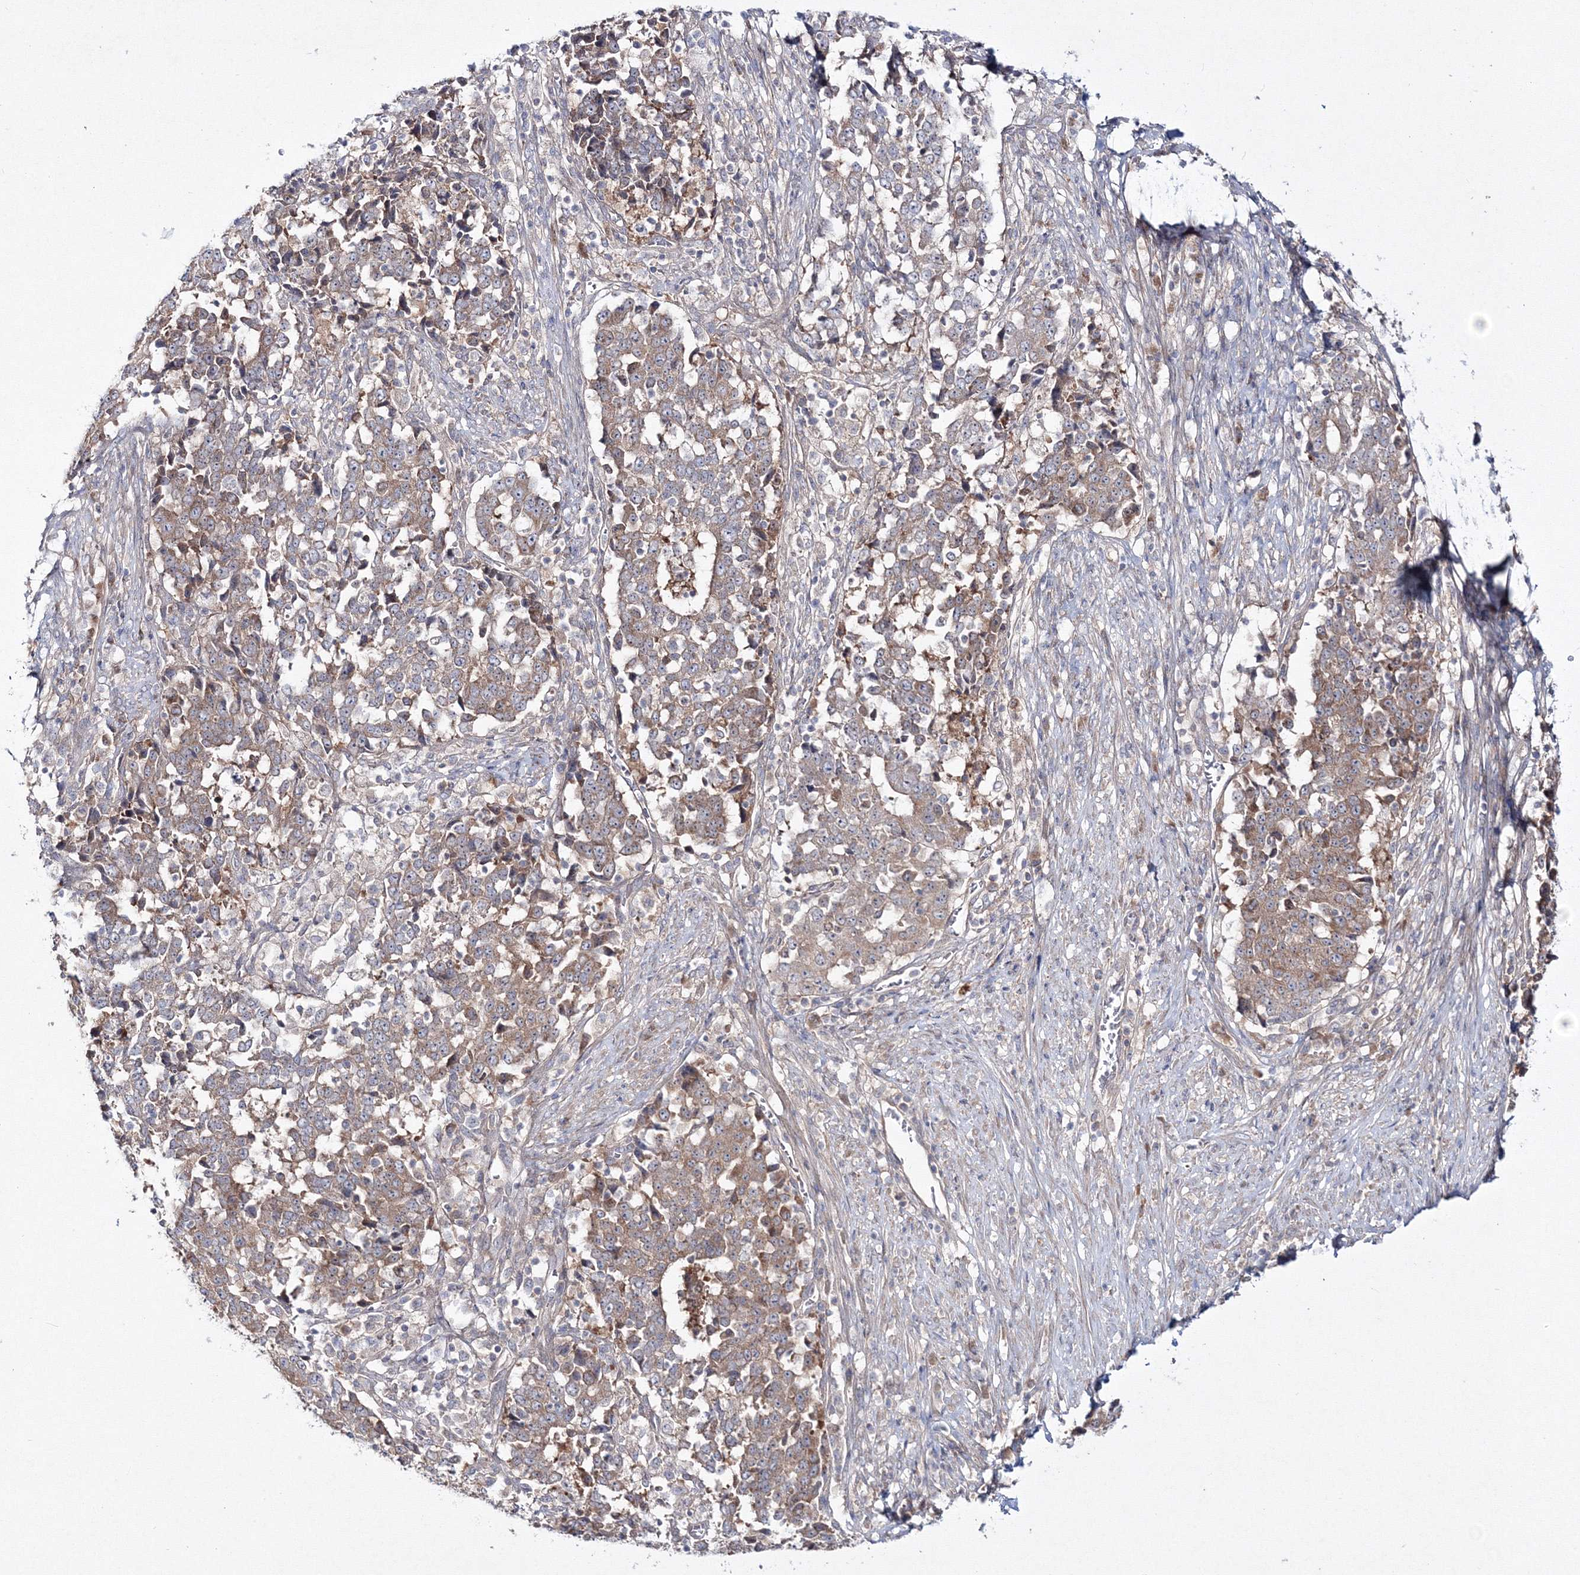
{"staining": {"intensity": "moderate", "quantity": "25%-75%", "location": "cytoplasmic/membranous"}, "tissue": "stomach cancer", "cell_type": "Tumor cells", "image_type": "cancer", "snomed": [{"axis": "morphology", "description": "Adenocarcinoma, NOS"}, {"axis": "topography", "description": "Stomach"}], "caption": "A high-resolution histopathology image shows immunohistochemistry (IHC) staining of stomach cancer (adenocarcinoma), which shows moderate cytoplasmic/membranous expression in approximately 25%-75% of tumor cells. The staining was performed using DAB to visualize the protein expression in brown, while the nuclei were stained in blue with hematoxylin (Magnification: 20x).", "gene": "IPMK", "patient": {"sex": "male", "age": 59}}